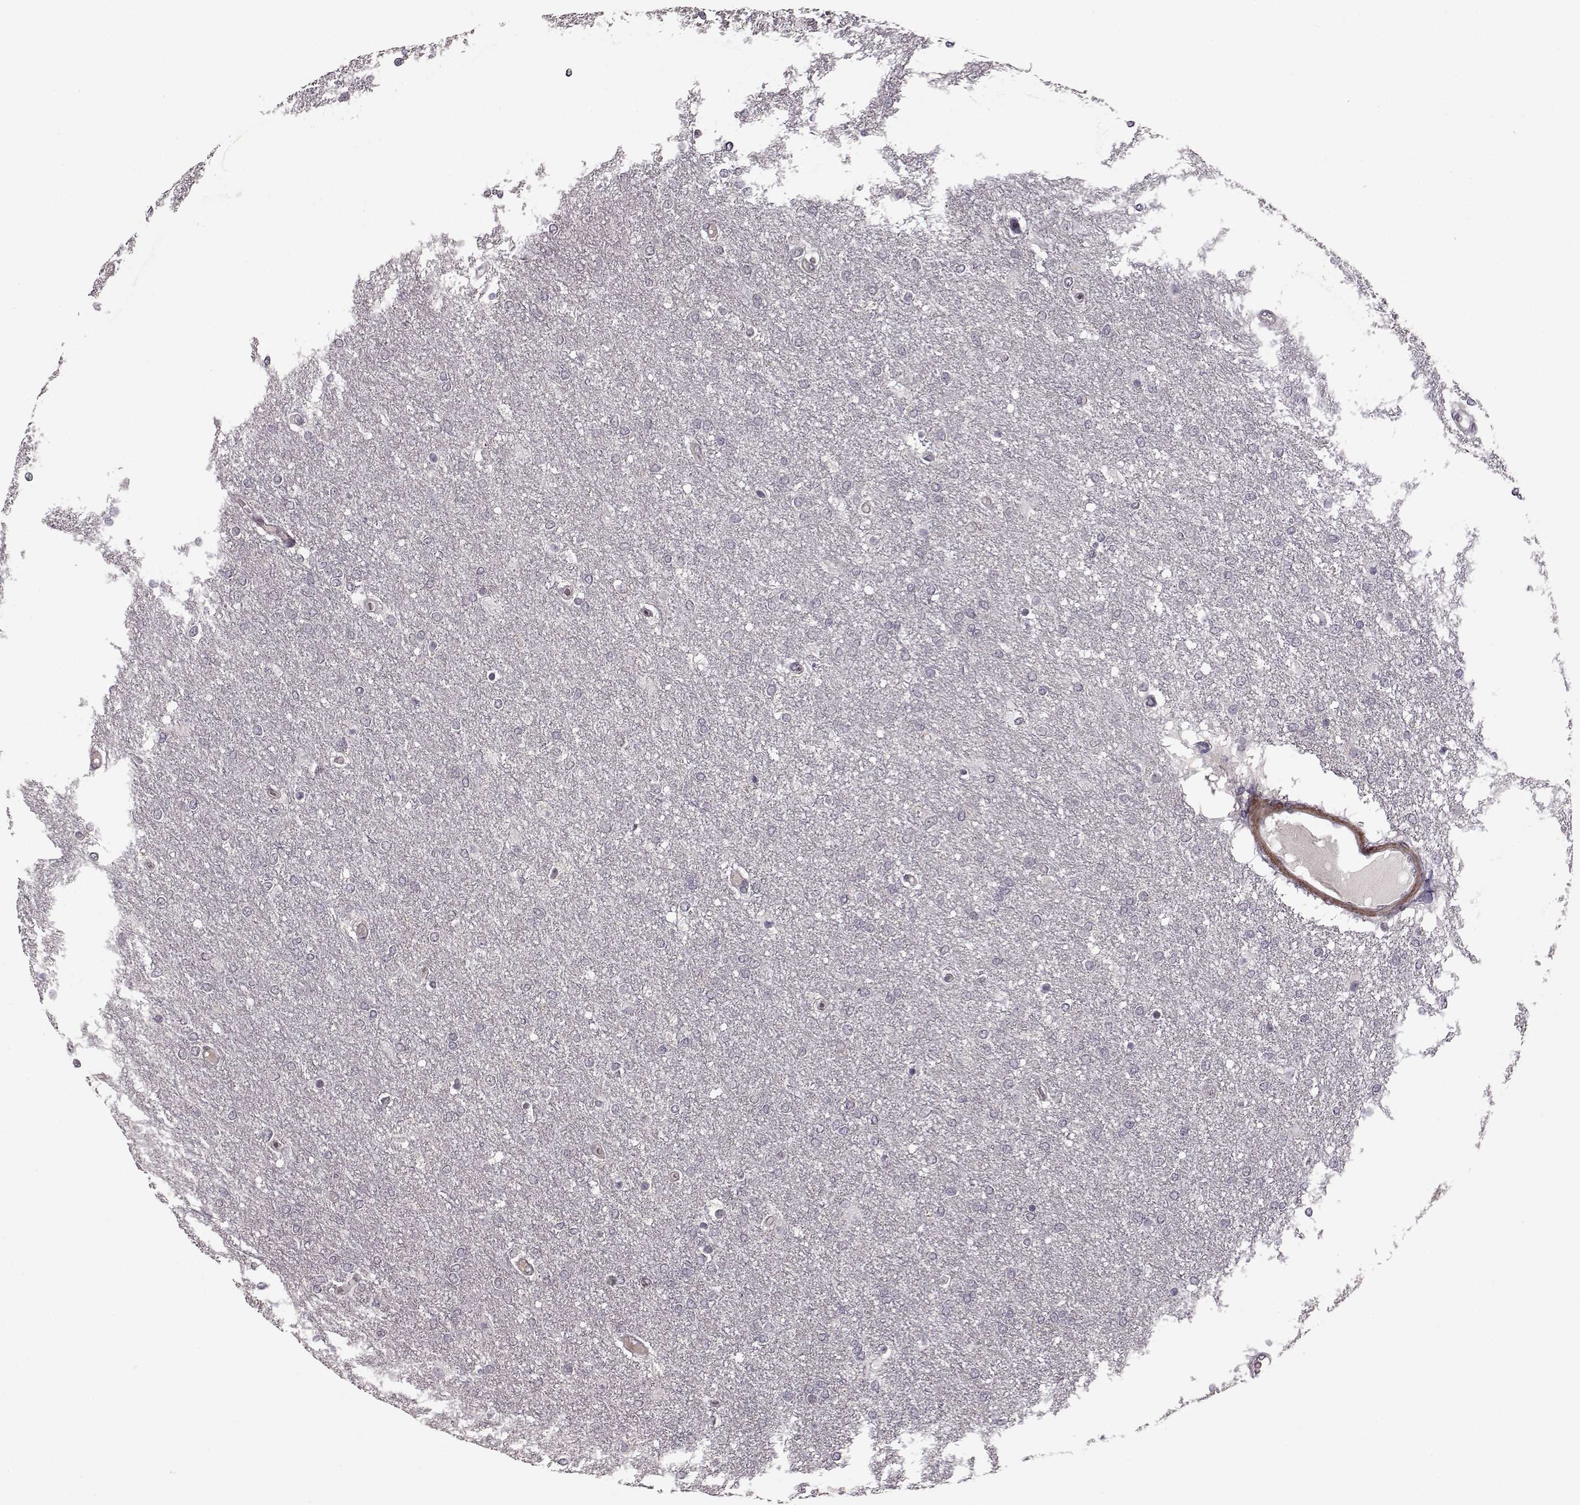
{"staining": {"intensity": "negative", "quantity": "none", "location": "none"}, "tissue": "glioma", "cell_type": "Tumor cells", "image_type": "cancer", "snomed": [{"axis": "morphology", "description": "Glioma, malignant, High grade"}, {"axis": "topography", "description": "Brain"}], "caption": "This is an immunohistochemistry histopathology image of high-grade glioma (malignant). There is no expression in tumor cells.", "gene": "SLAIN2", "patient": {"sex": "female", "age": 61}}